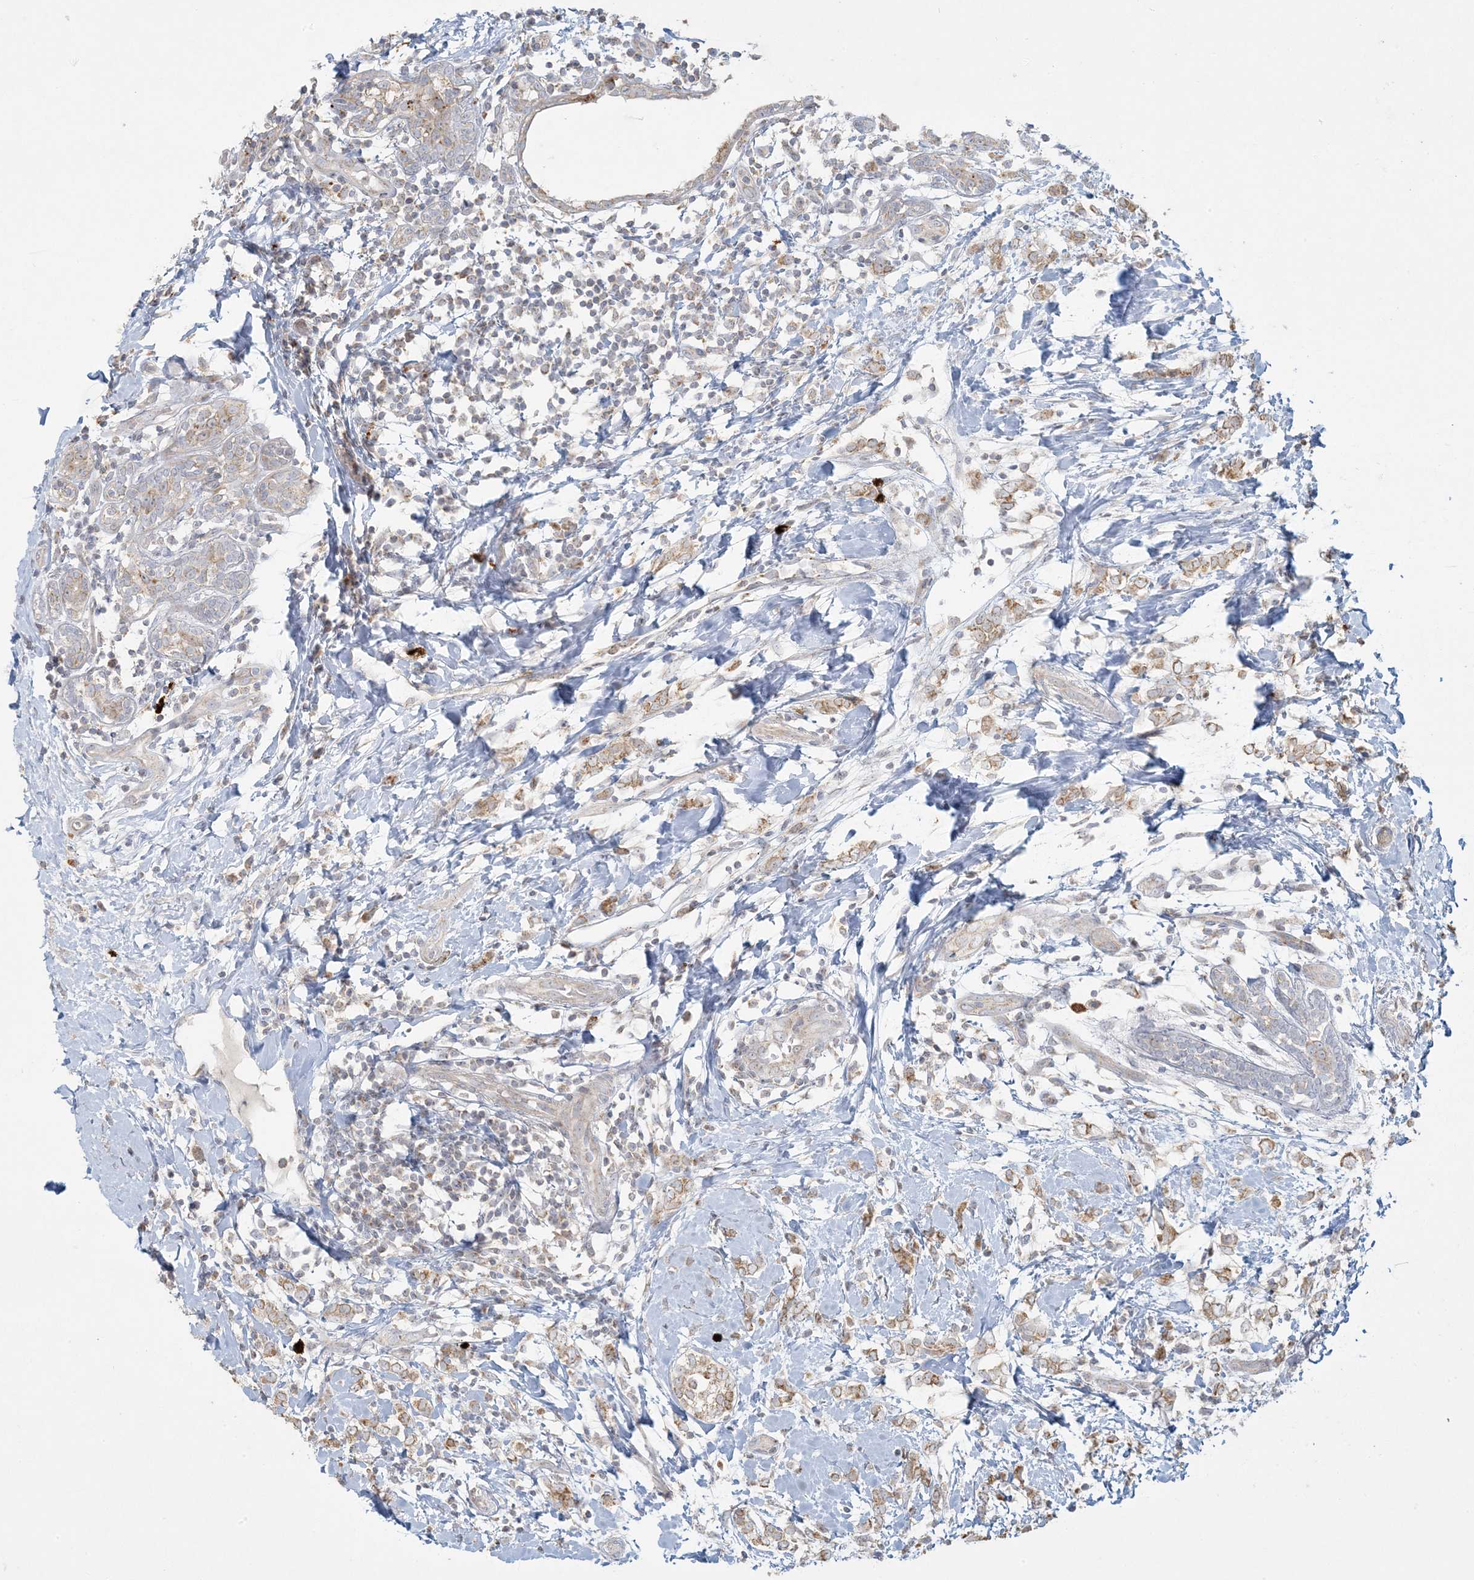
{"staining": {"intensity": "moderate", "quantity": ">75%", "location": "cytoplasmic/membranous"}, "tissue": "breast cancer", "cell_type": "Tumor cells", "image_type": "cancer", "snomed": [{"axis": "morphology", "description": "Normal tissue, NOS"}, {"axis": "morphology", "description": "Lobular carcinoma"}, {"axis": "topography", "description": "Breast"}], "caption": "High-power microscopy captured an immunohistochemistry histopathology image of breast lobular carcinoma, revealing moderate cytoplasmic/membranous expression in about >75% of tumor cells.", "gene": "MCAT", "patient": {"sex": "female", "age": 47}}